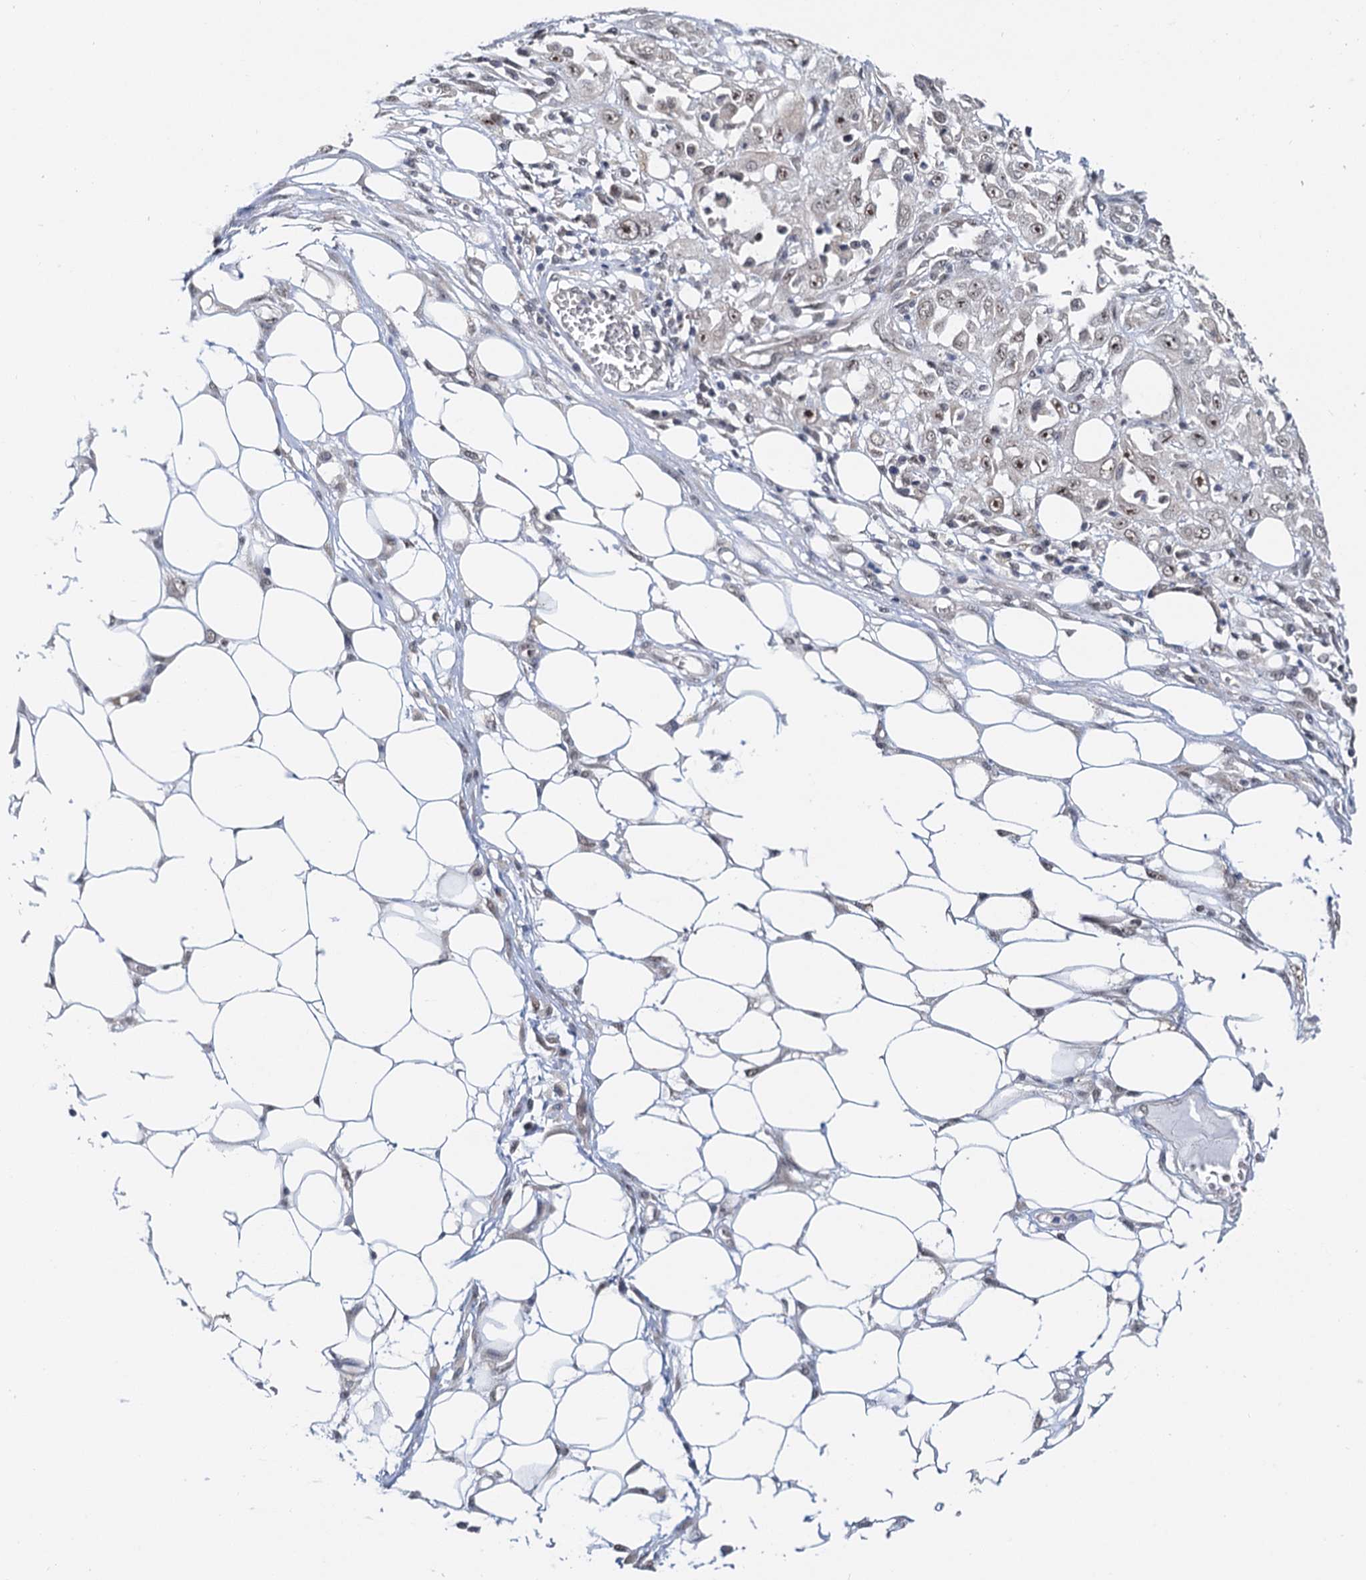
{"staining": {"intensity": "moderate", "quantity": "<25%", "location": "nuclear"}, "tissue": "skin cancer", "cell_type": "Tumor cells", "image_type": "cancer", "snomed": [{"axis": "morphology", "description": "Squamous cell carcinoma, NOS"}, {"axis": "morphology", "description": "Squamous cell carcinoma, metastatic, NOS"}, {"axis": "topography", "description": "Skin"}, {"axis": "topography", "description": "Lymph node"}], "caption": "Immunohistochemistry (IHC) image of metastatic squamous cell carcinoma (skin) stained for a protein (brown), which reveals low levels of moderate nuclear staining in about <25% of tumor cells.", "gene": "NAT10", "patient": {"sex": "male", "age": 75}}